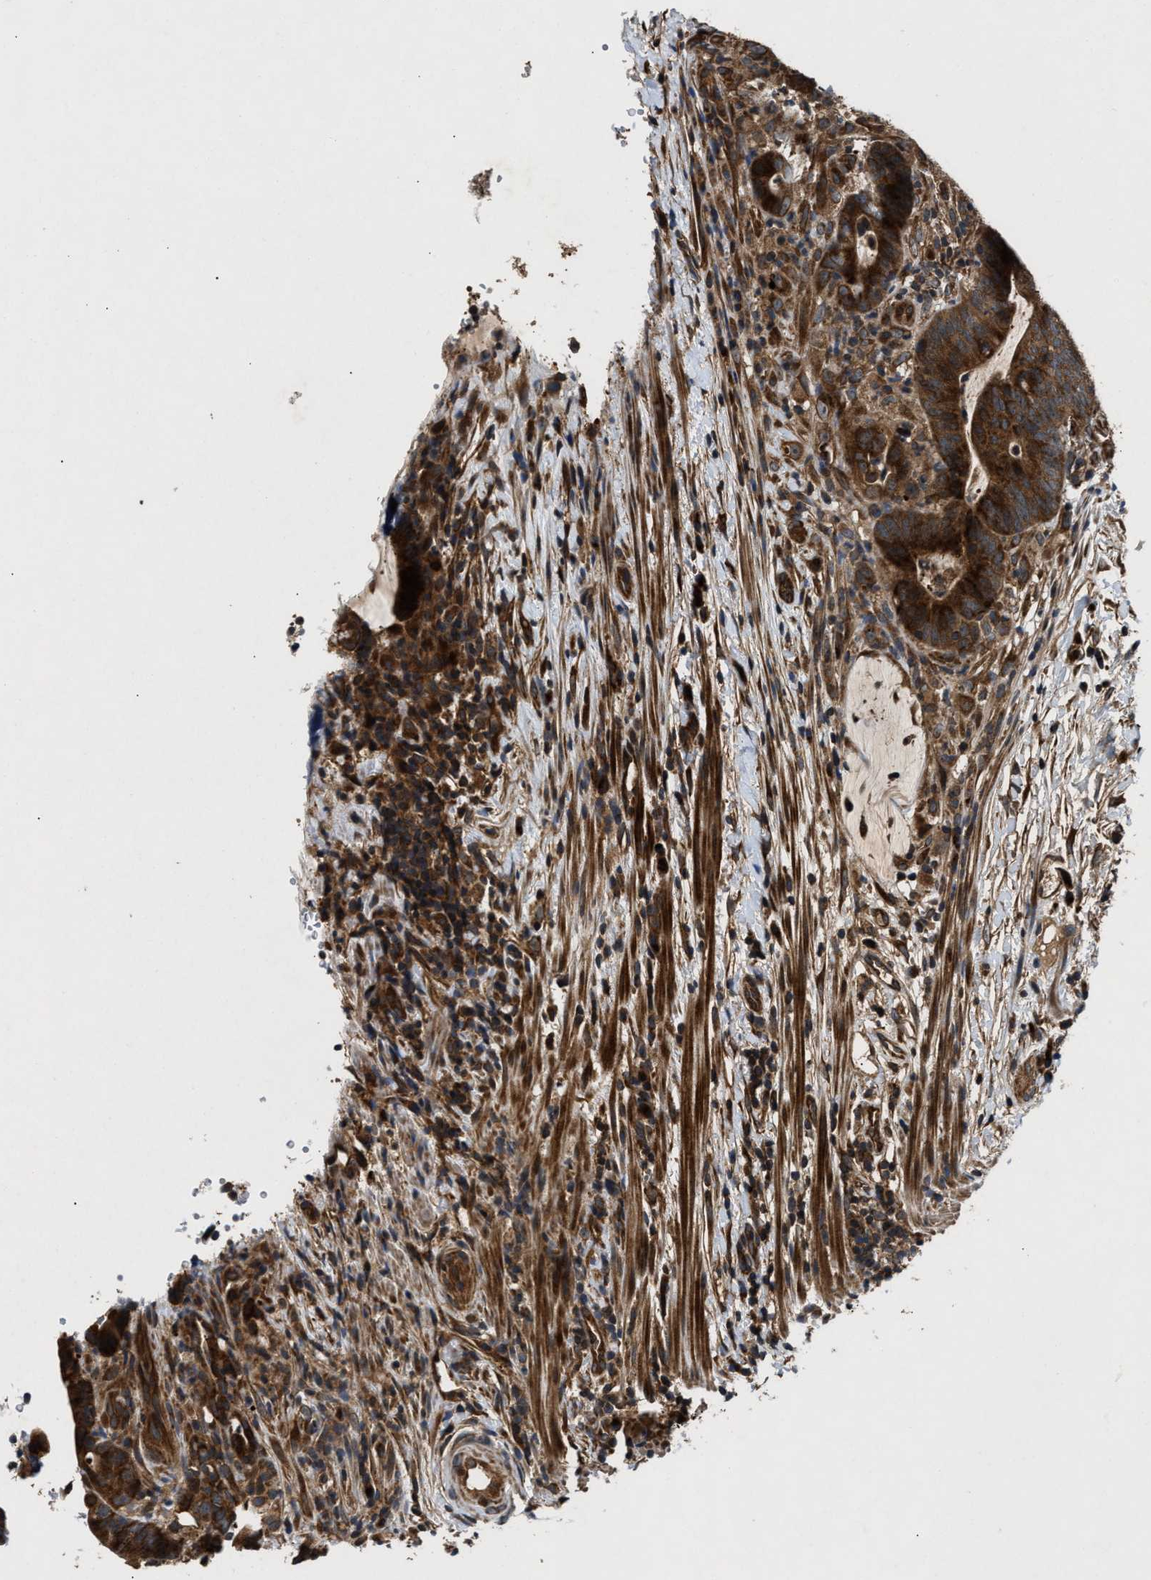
{"staining": {"intensity": "strong", "quantity": ">75%", "location": "cytoplasmic/membranous"}, "tissue": "colorectal cancer", "cell_type": "Tumor cells", "image_type": "cancer", "snomed": [{"axis": "morphology", "description": "Adenocarcinoma, NOS"}, {"axis": "topography", "description": "Colon"}], "caption": "Colorectal adenocarcinoma stained with a brown dye shows strong cytoplasmic/membranous positive positivity in about >75% of tumor cells.", "gene": "PNPLA8", "patient": {"sex": "female", "age": 66}}